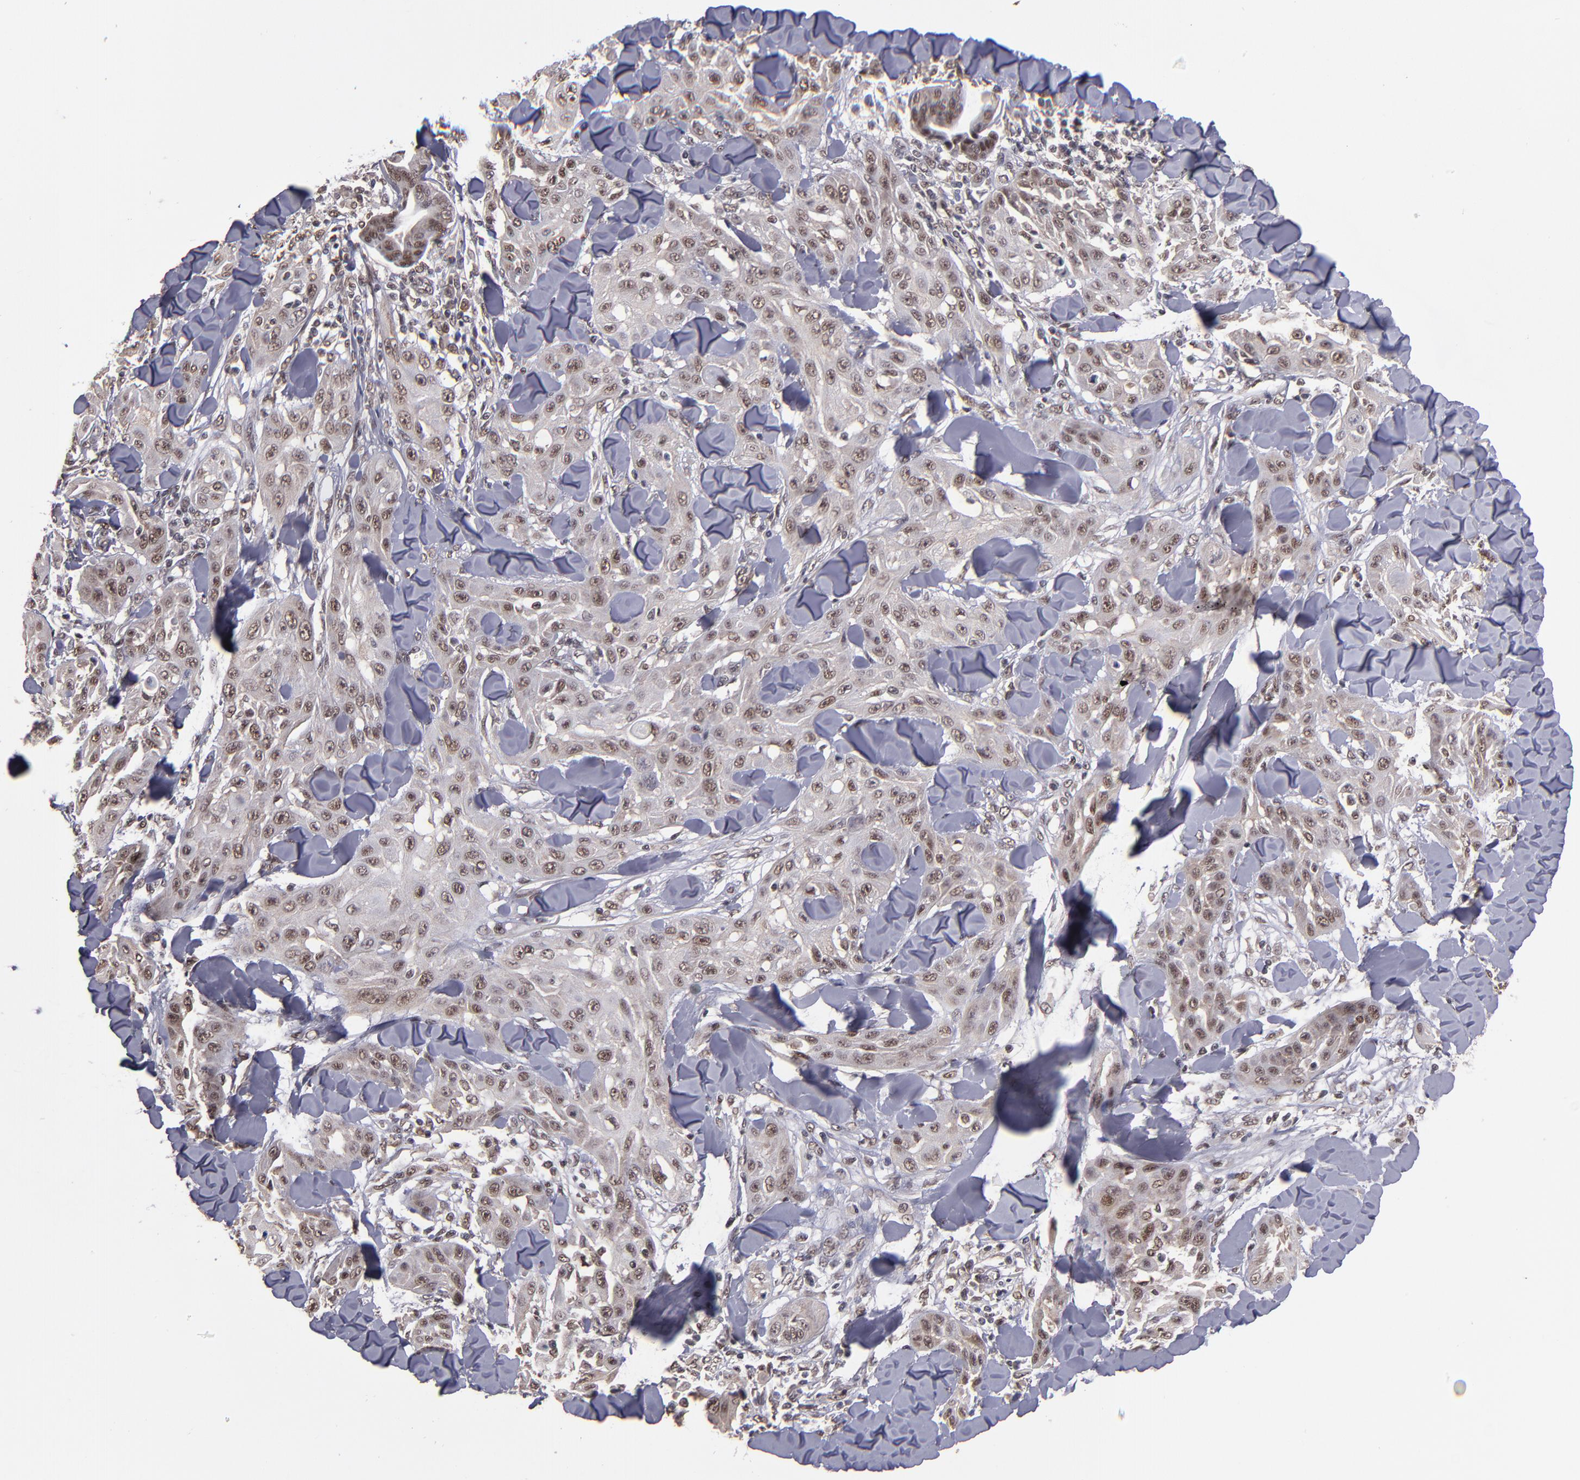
{"staining": {"intensity": "moderate", "quantity": ">75%", "location": "nuclear"}, "tissue": "skin cancer", "cell_type": "Tumor cells", "image_type": "cancer", "snomed": [{"axis": "morphology", "description": "Squamous cell carcinoma, NOS"}, {"axis": "topography", "description": "Skin"}], "caption": "IHC photomicrograph of skin cancer stained for a protein (brown), which displays medium levels of moderate nuclear expression in about >75% of tumor cells.", "gene": "EP300", "patient": {"sex": "male", "age": 24}}